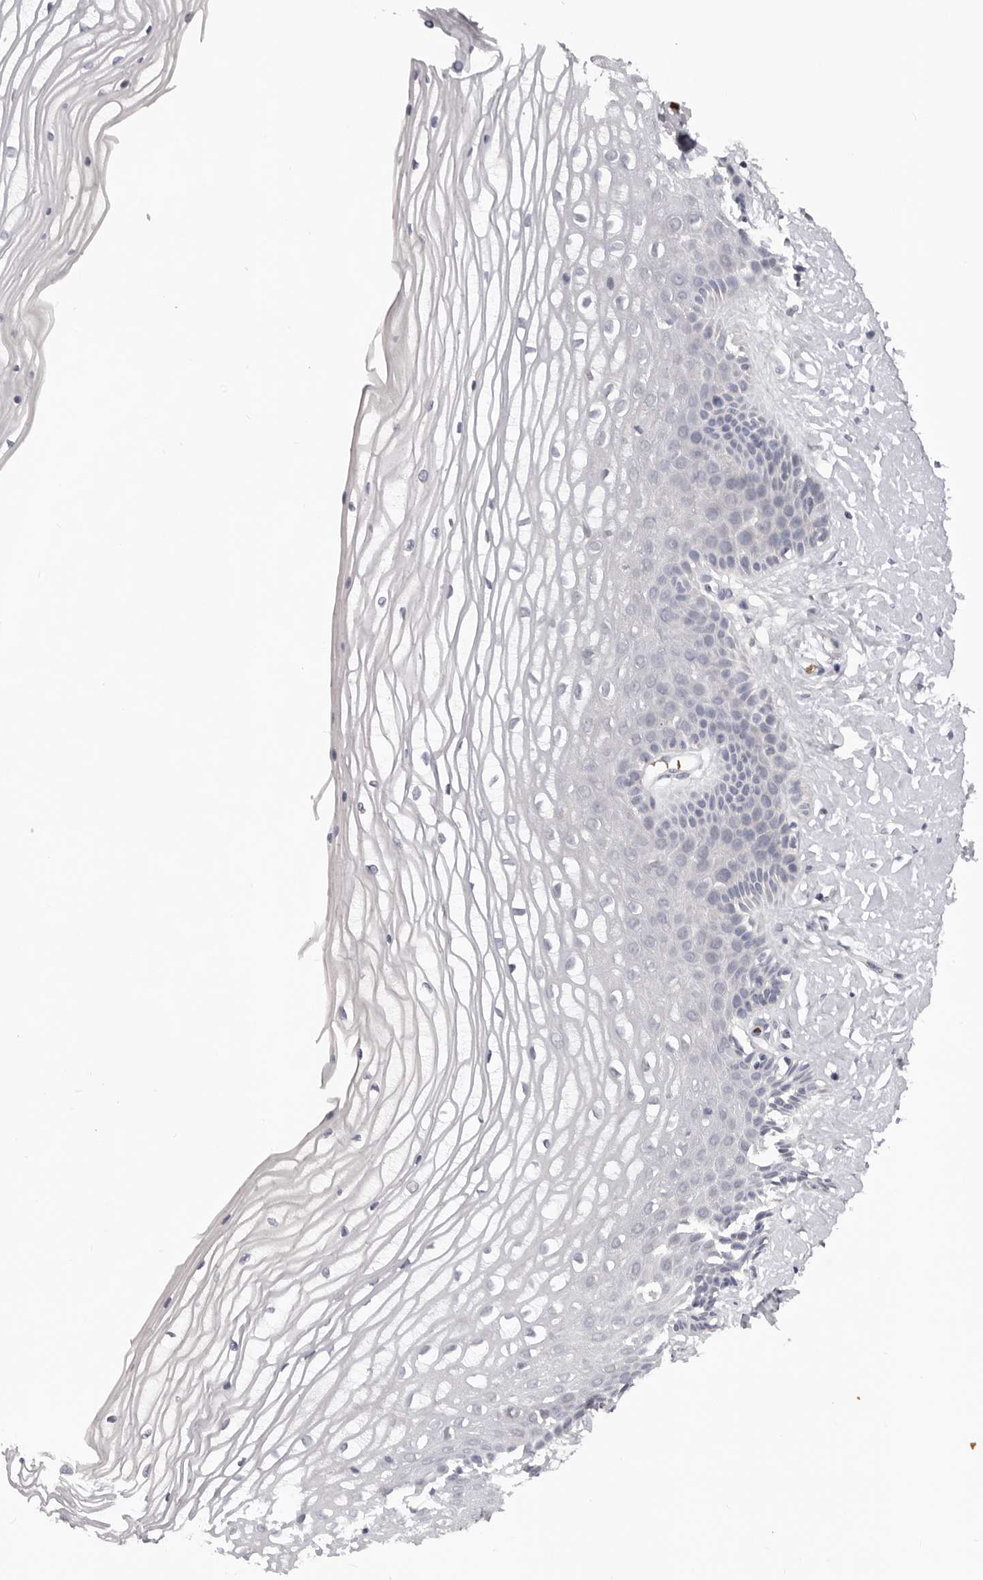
{"staining": {"intensity": "negative", "quantity": "none", "location": "none"}, "tissue": "vagina", "cell_type": "Squamous epithelial cells", "image_type": "normal", "snomed": [{"axis": "morphology", "description": "Normal tissue, NOS"}, {"axis": "topography", "description": "Vagina"}, {"axis": "topography", "description": "Cervix"}], "caption": "The image reveals no significant staining in squamous epithelial cells of vagina.", "gene": "TNR", "patient": {"sex": "female", "age": 40}}